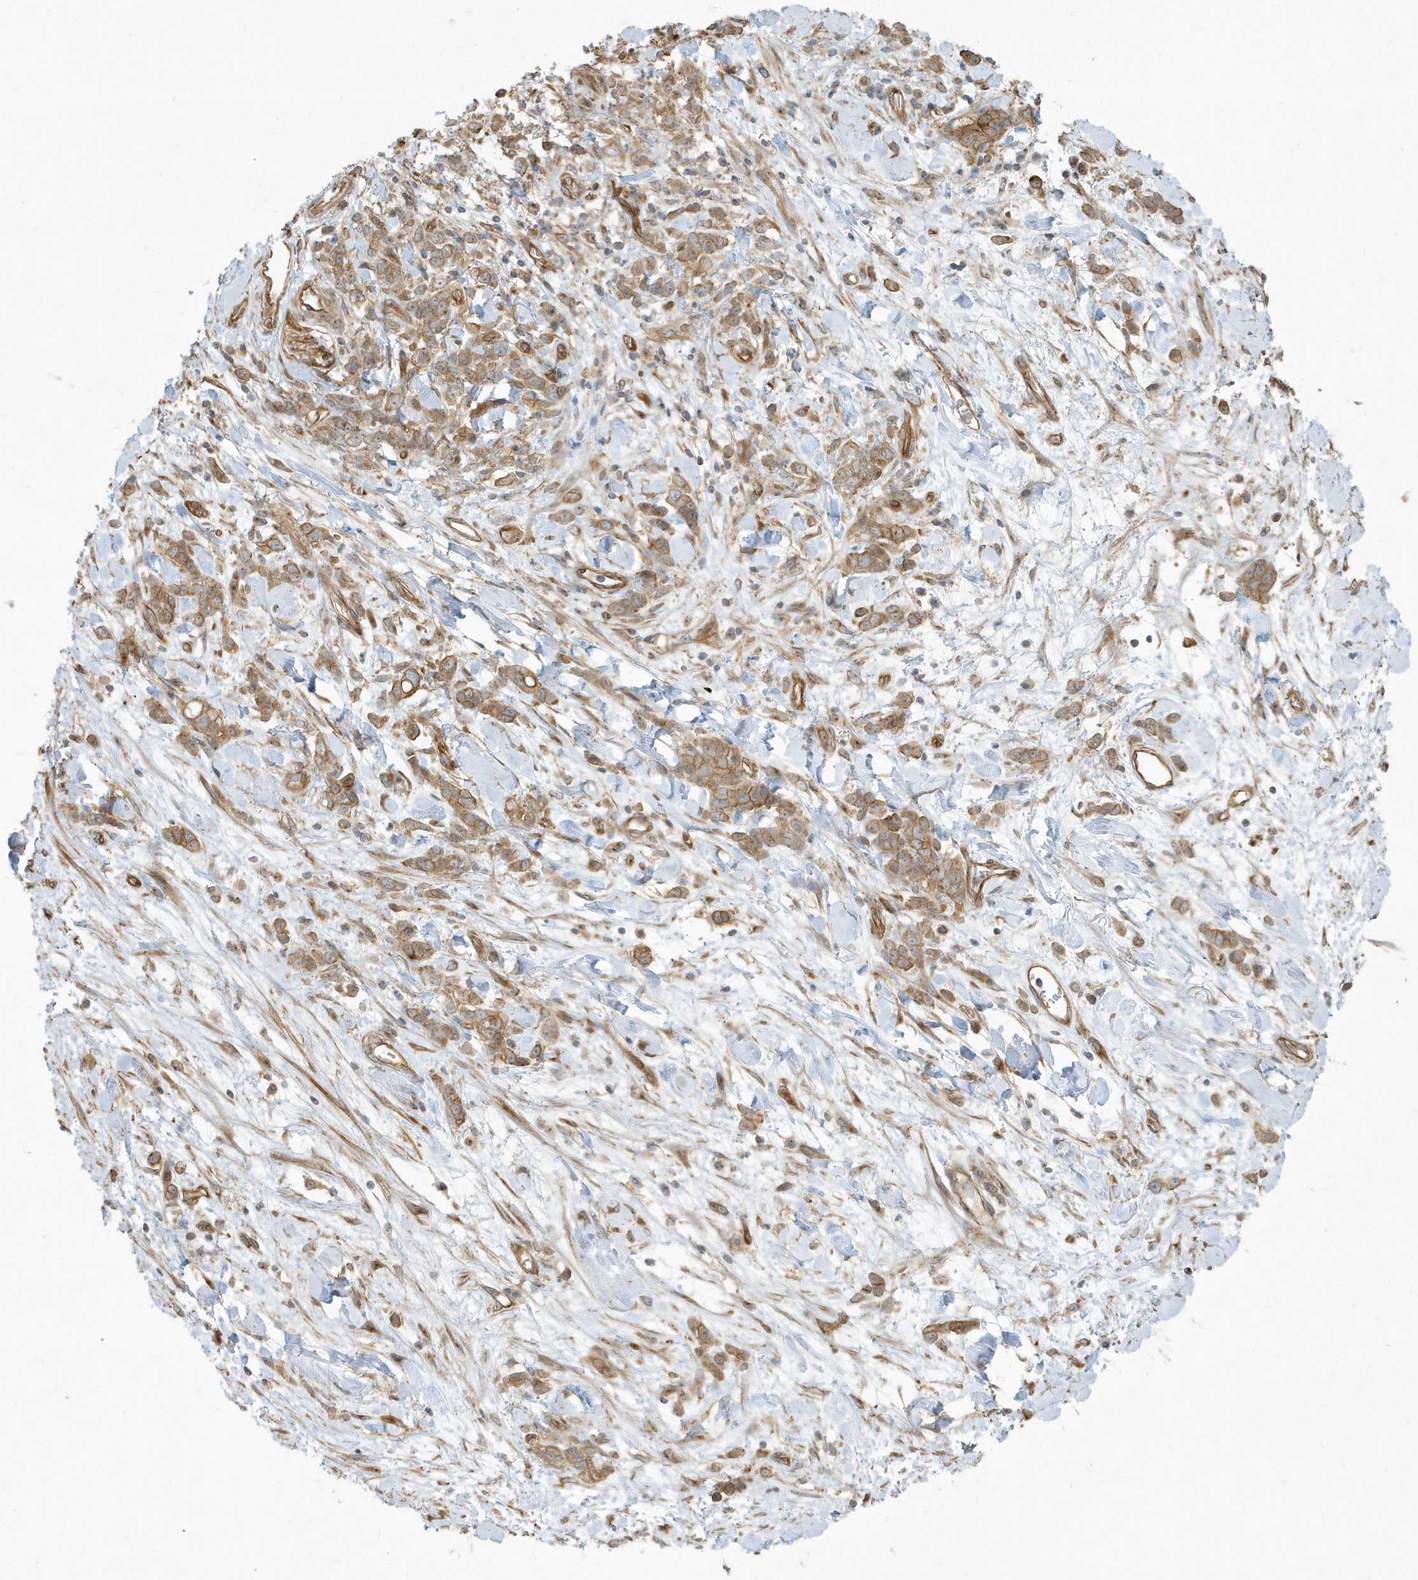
{"staining": {"intensity": "moderate", "quantity": ">75%", "location": "cytoplasmic/membranous"}, "tissue": "stomach cancer", "cell_type": "Tumor cells", "image_type": "cancer", "snomed": [{"axis": "morphology", "description": "Normal tissue, NOS"}, {"axis": "morphology", "description": "Adenocarcinoma, NOS"}, {"axis": "topography", "description": "Stomach"}], "caption": "A photomicrograph of human stomach adenocarcinoma stained for a protein shows moderate cytoplasmic/membranous brown staining in tumor cells.", "gene": "ATP23", "patient": {"sex": "male", "age": 82}}